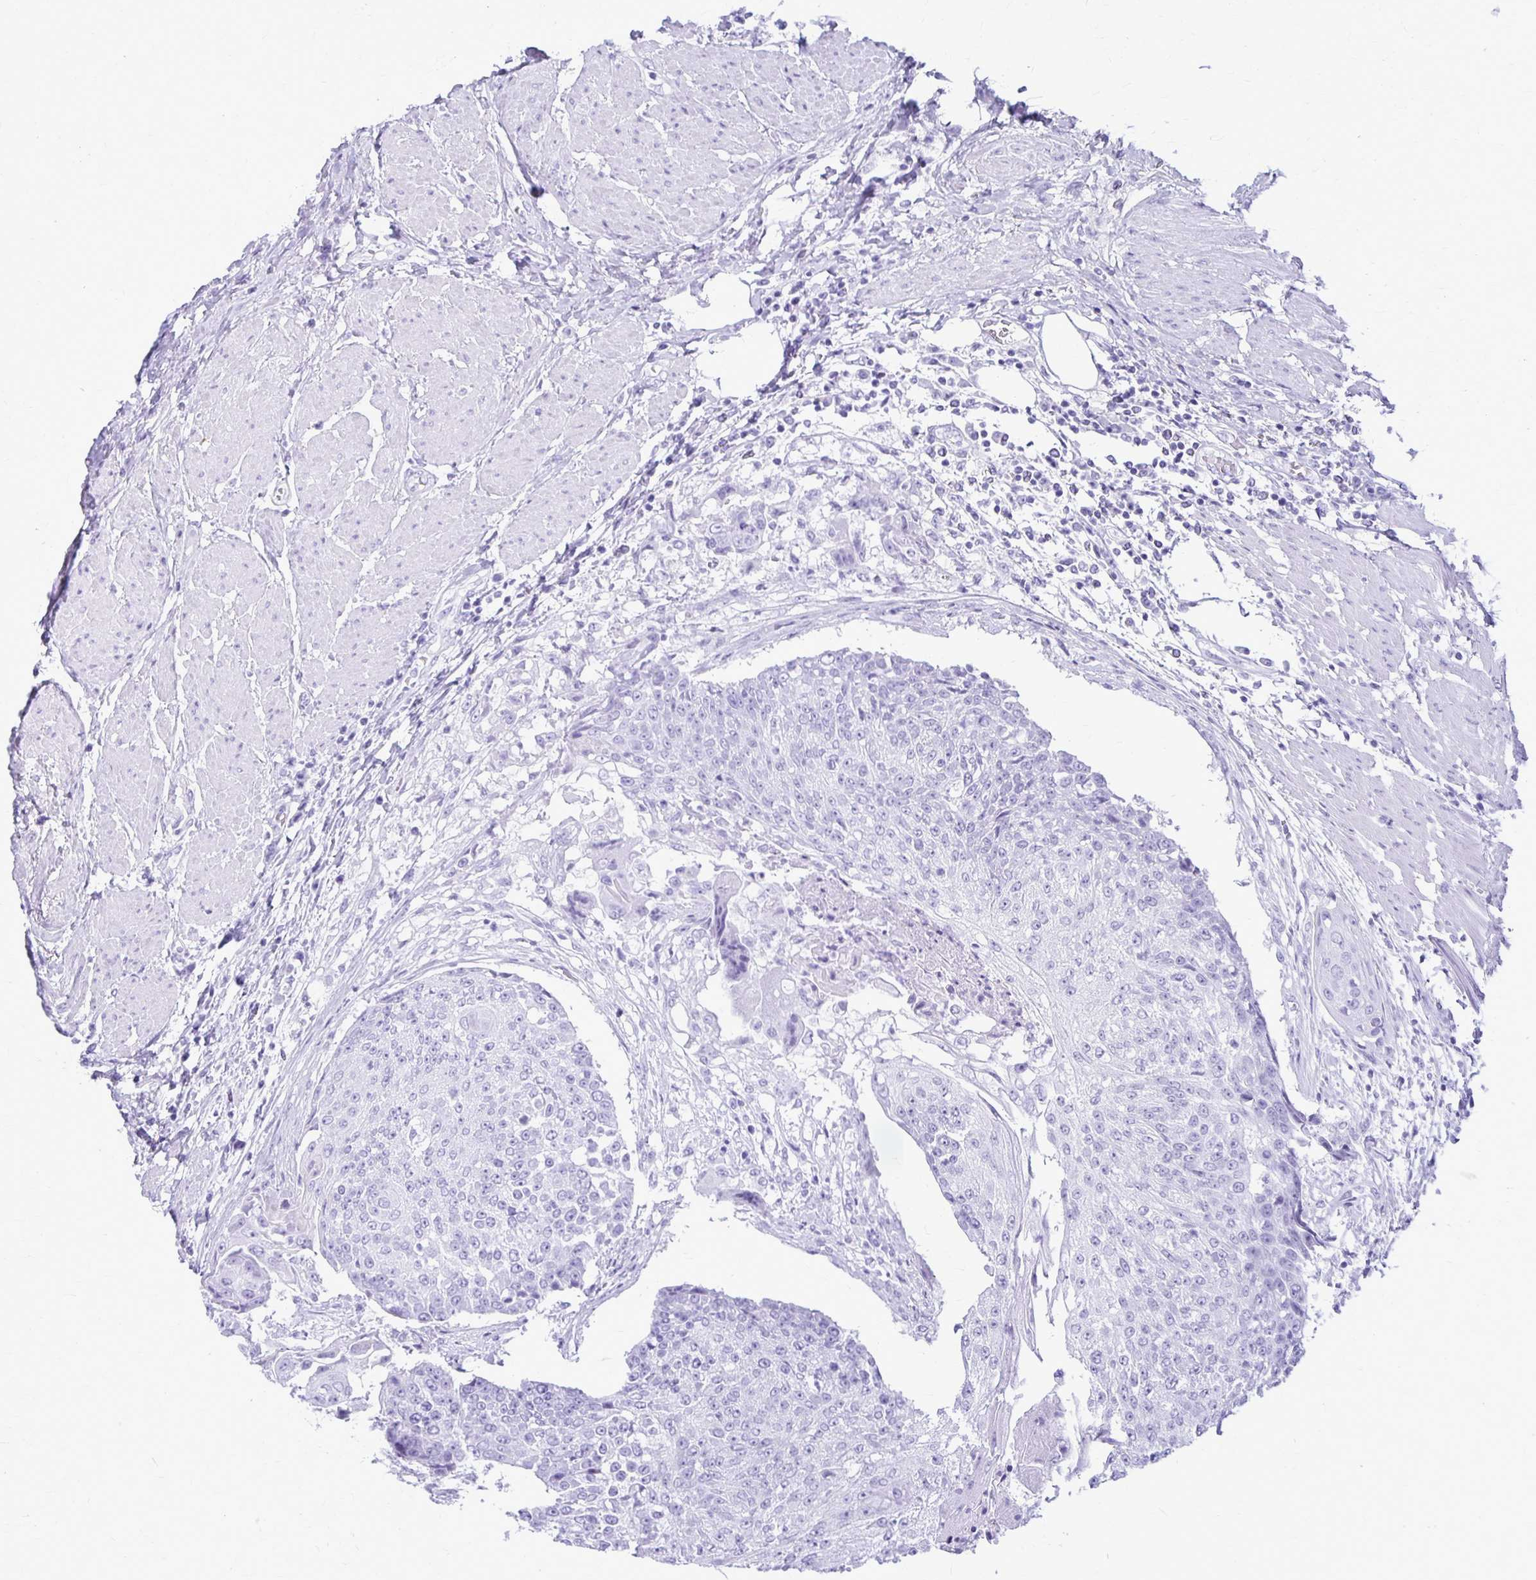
{"staining": {"intensity": "negative", "quantity": "none", "location": "none"}, "tissue": "urothelial cancer", "cell_type": "Tumor cells", "image_type": "cancer", "snomed": [{"axis": "morphology", "description": "Urothelial carcinoma, High grade"}, {"axis": "topography", "description": "Urinary bladder"}], "caption": "Immunohistochemical staining of human high-grade urothelial carcinoma reveals no significant staining in tumor cells.", "gene": "RTN1", "patient": {"sex": "female", "age": 63}}